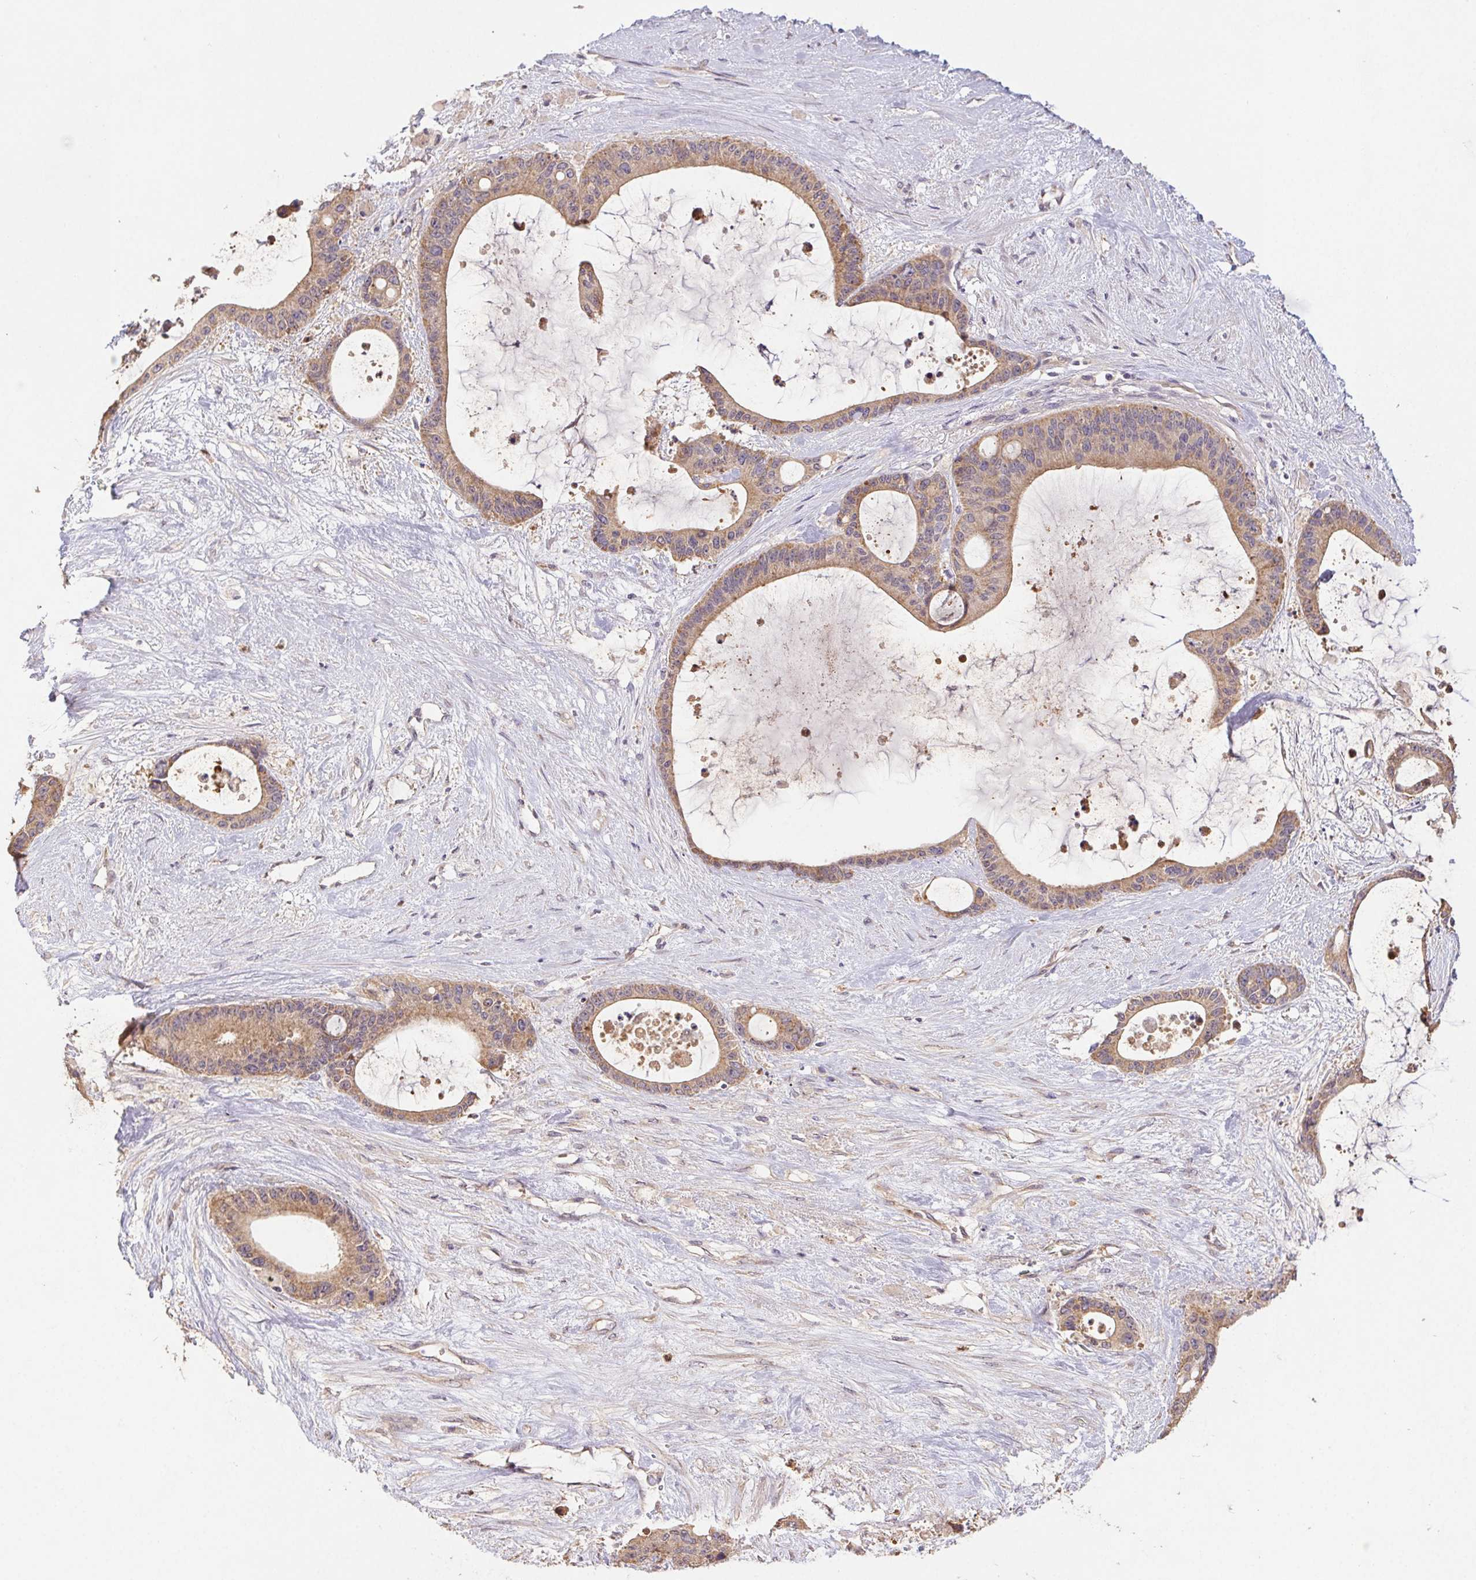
{"staining": {"intensity": "moderate", "quantity": ">75%", "location": "cytoplasmic/membranous"}, "tissue": "liver cancer", "cell_type": "Tumor cells", "image_type": "cancer", "snomed": [{"axis": "morphology", "description": "Normal tissue, NOS"}, {"axis": "morphology", "description": "Cholangiocarcinoma"}, {"axis": "topography", "description": "Liver"}, {"axis": "topography", "description": "Peripheral nerve tissue"}], "caption": "Protein expression analysis of human liver cancer (cholangiocarcinoma) reveals moderate cytoplasmic/membranous expression in approximately >75% of tumor cells. The staining was performed using DAB, with brown indicating positive protein expression. Nuclei are stained blue with hematoxylin.", "gene": "RAB11A", "patient": {"sex": "female", "age": 73}}